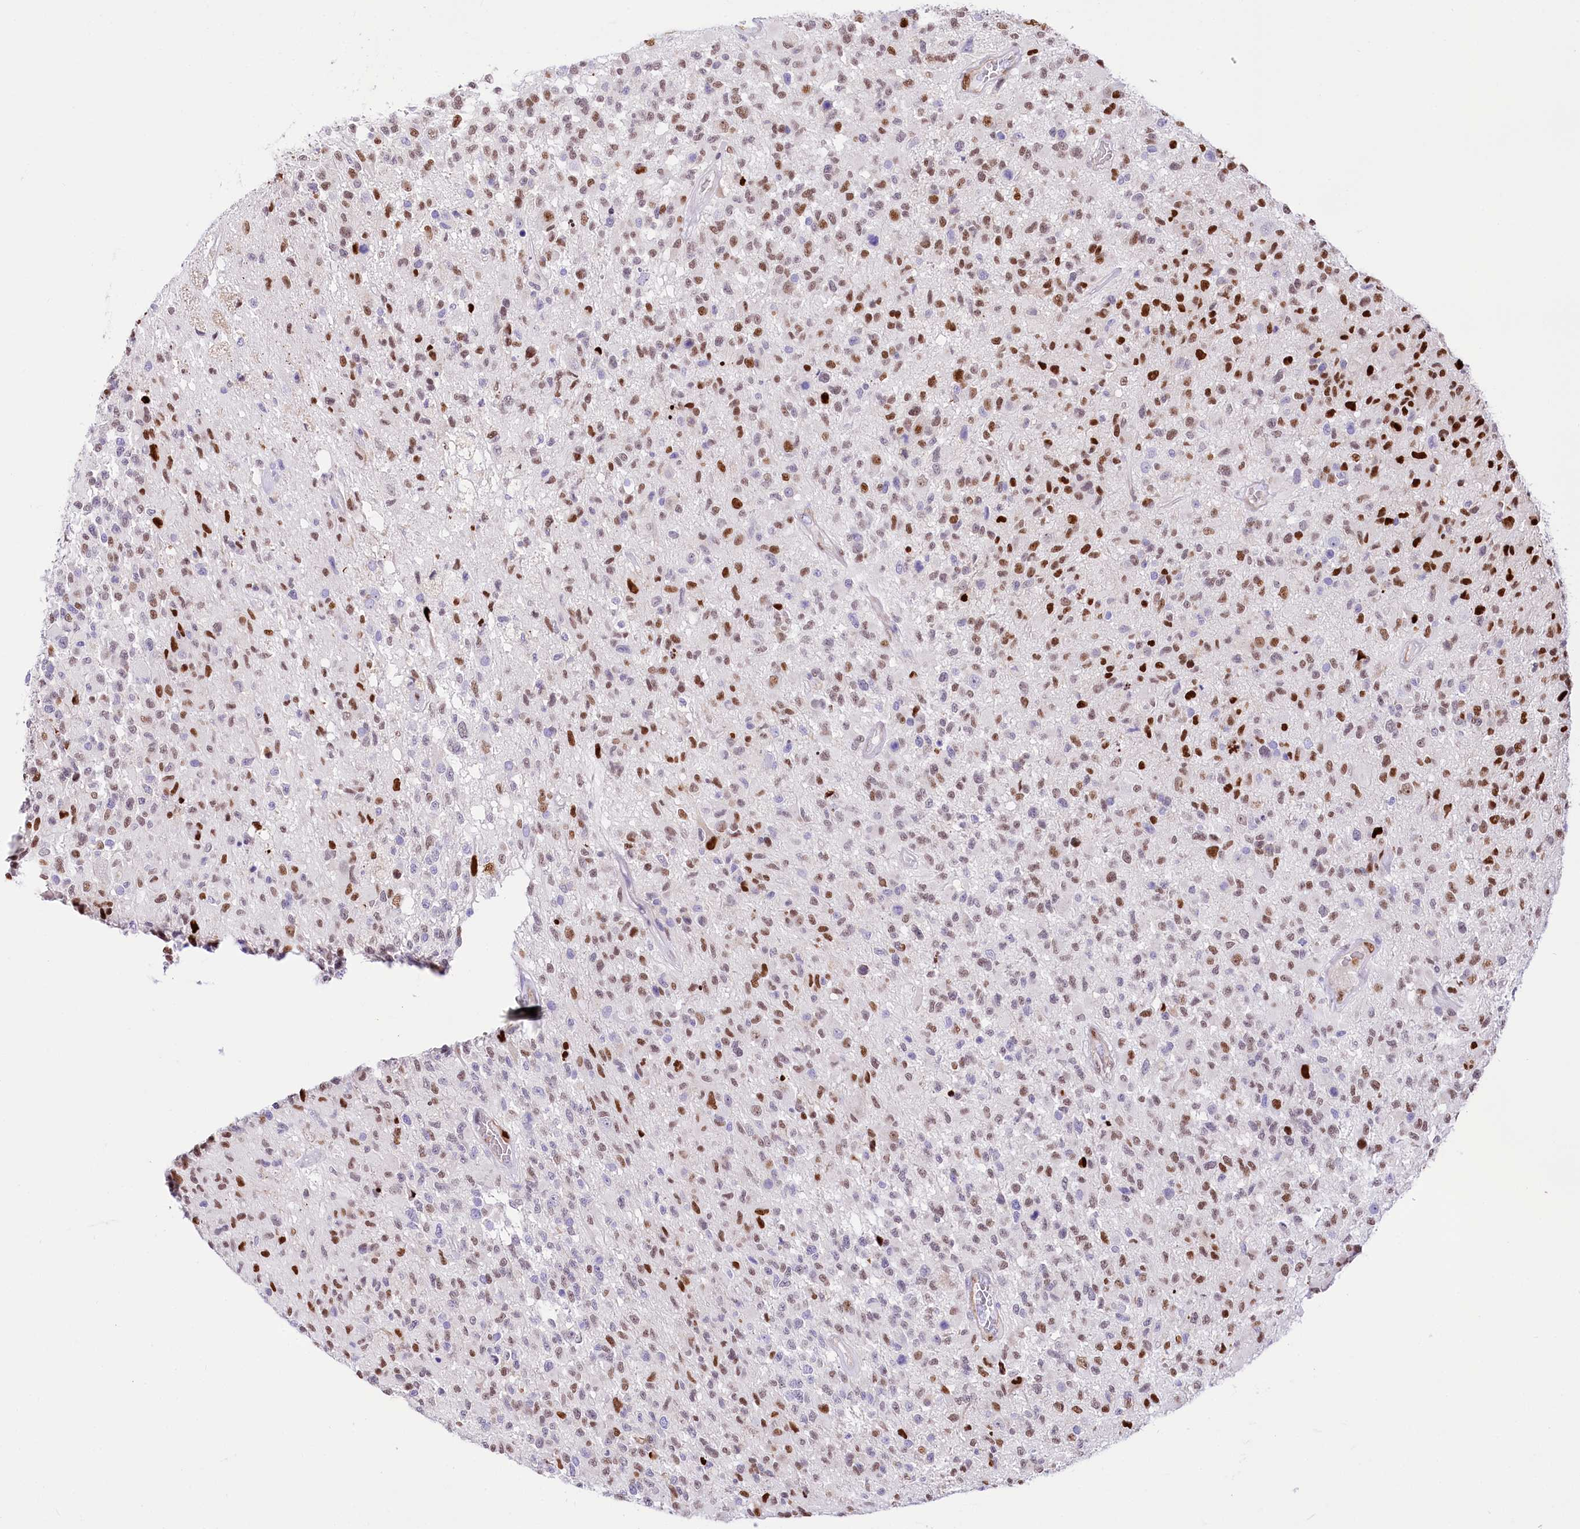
{"staining": {"intensity": "strong", "quantity": "25%-75%", "location": "nuclear"}, "tissue": "glioma", "cell_type": "Tumor cells", "image_type": "cancer", "snomed": [{"axis": "morphology", "description": "Glioma, malignant, High grade"}, {"axis": "morphology", "description": "Glioblastoma, NOS"}, {"axis": "topography", "description": "Brain"}], "caption": "Protein expression analysis of glioblastoma demonstrates strong nuclear expression in about 25%-75% of tumor cells.", "gene": "PTMS", "patient": {"sex": "male", "age": 60}}